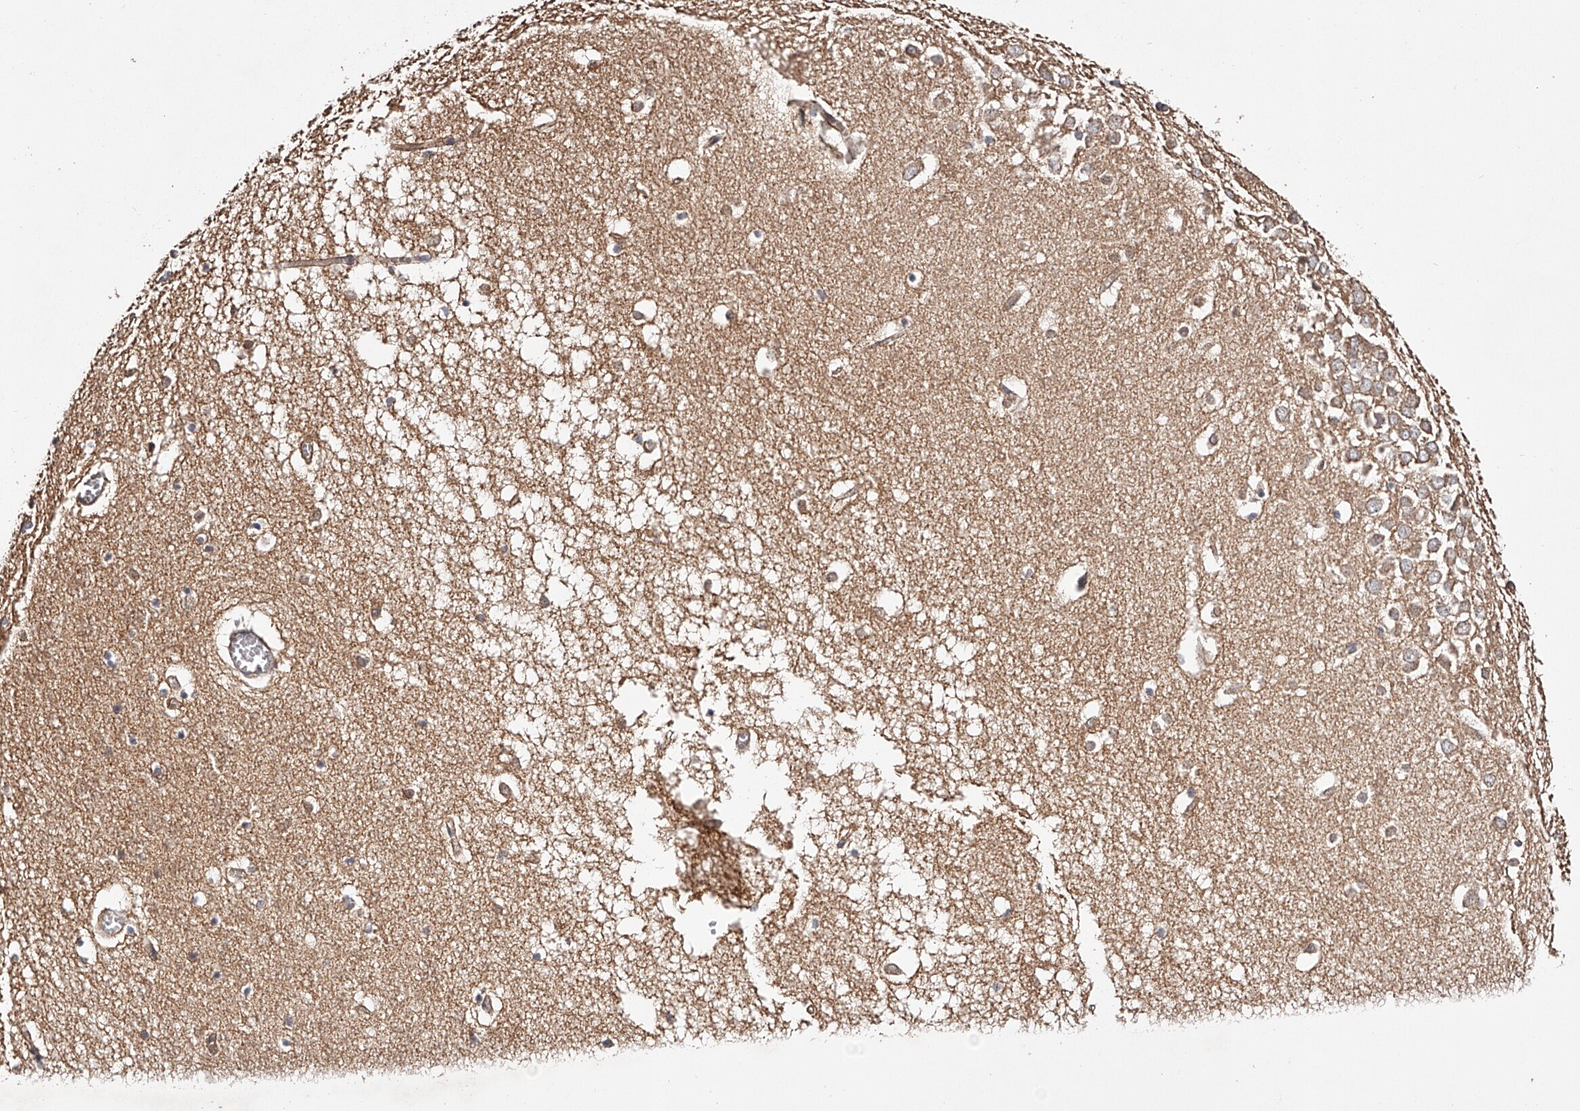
{"staining": {"intensity": "weak", "quantity": "25%-75%", "location": "cytoplasmic/membranous"}, "tissue": "hippocampus", "cell_type": "Glial cells", "image_type": "normal", "snomed": [{"axis": "morphology", "description": "Normal tissue, NOS"}, {"axis": "topography", "description": "Hippocampus"}], "caption": "This image displays IHC staining of benign hippocampus, with low weak cytoplasmic/membranous expression in about 25%-75% of glial cells.", "gene": "USP21", "patient": {"sex": "male", "age": 70}}